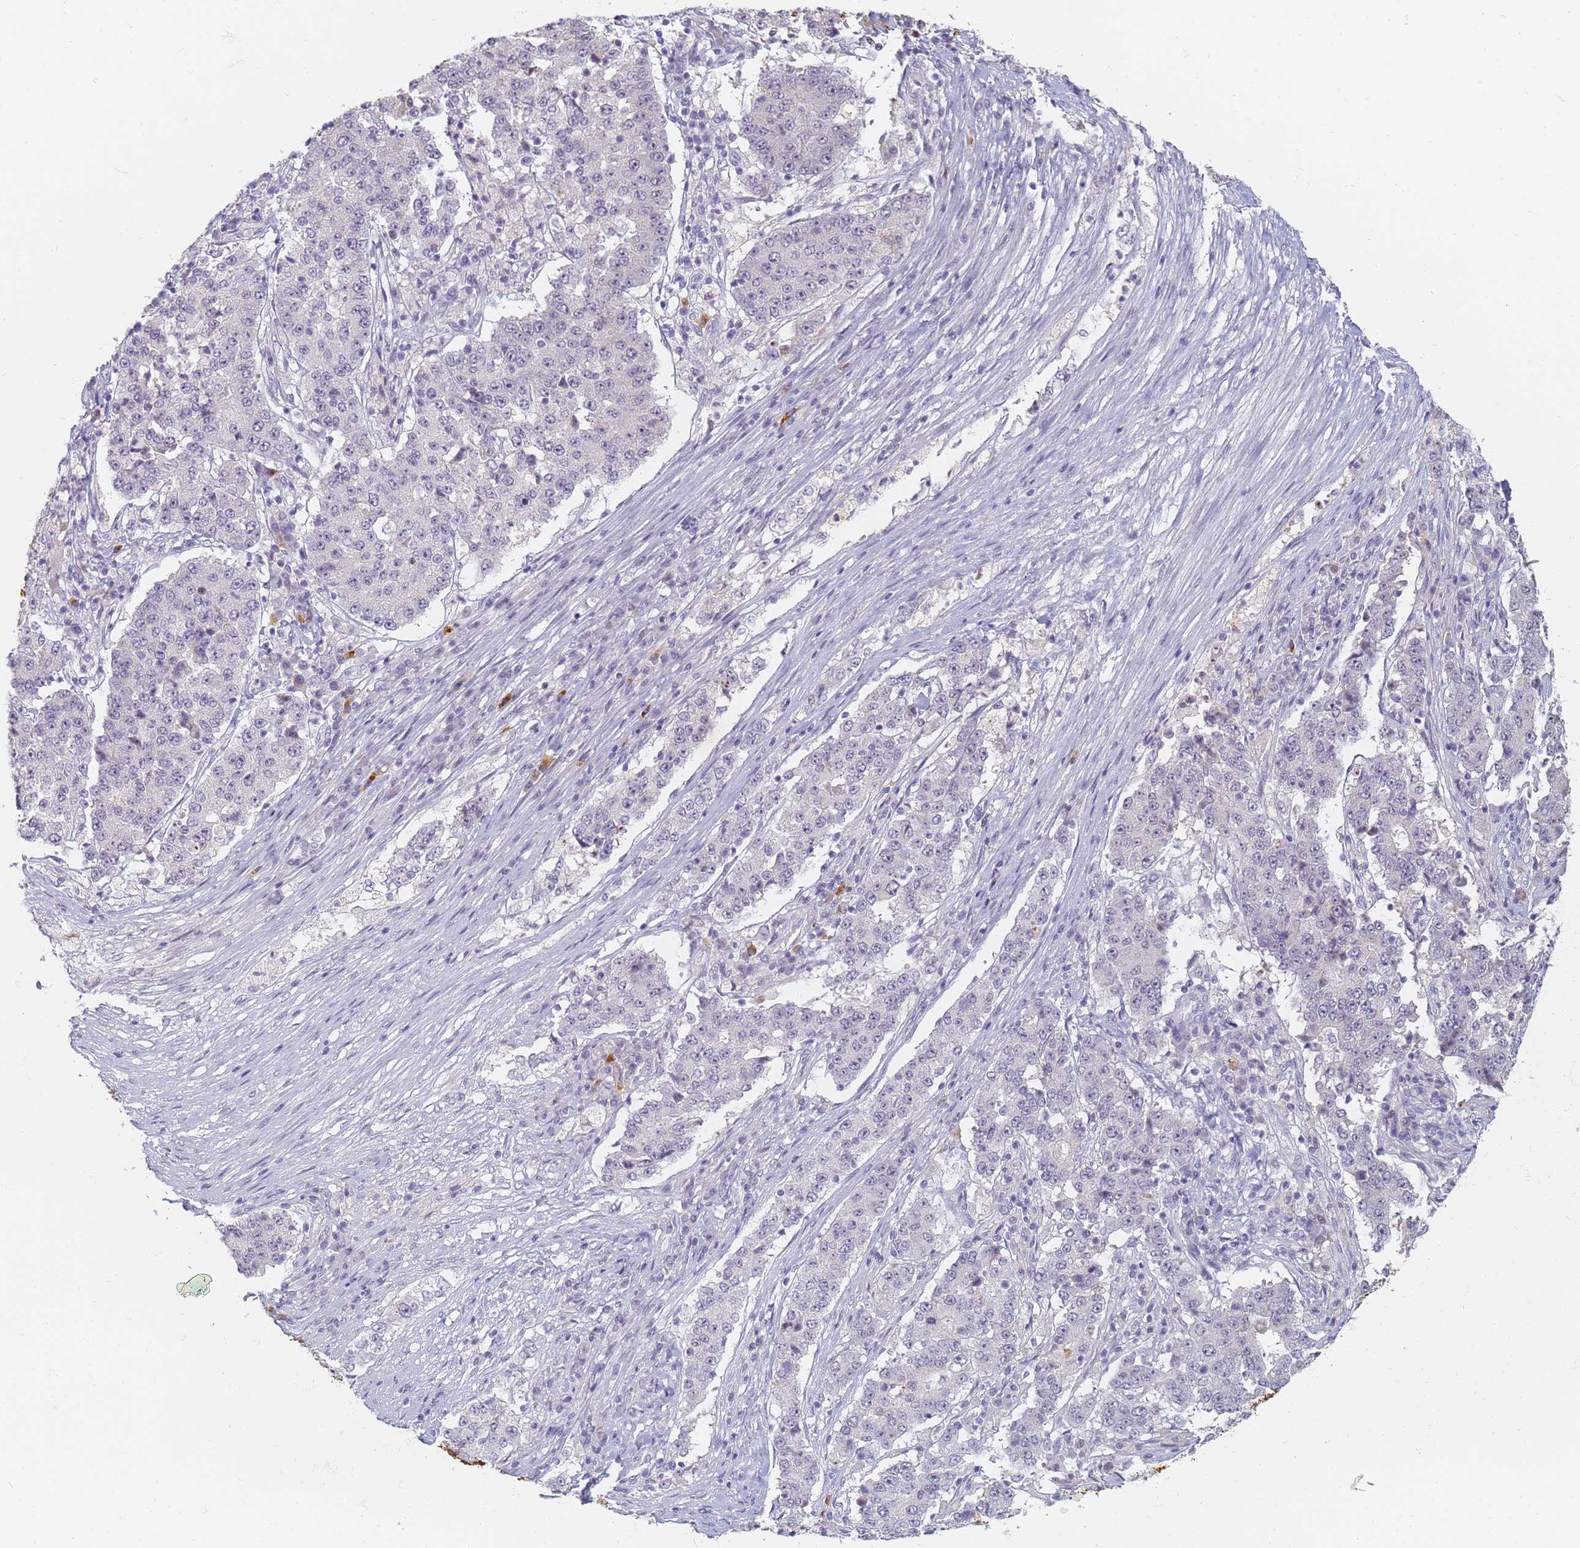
{"staining": {"intensity": "negative", "quantity": "none", "location": "none"}, "tissue": "stomach cancer", "cell_type": "Tumor cells", "image_type": "cancer", "snomed": [{"axis": "morphology", "description": "Adenocarcinoma, NOS"}, {"axis": "topography", "description": "Stomach"}], "caption": "There is no significant positivity in tumor cells of stomach cancer (adenocarcinoma). (DAB (3,3'-diaminobenzidine) immunohistochemistry visualized using brightfield microscopy, high magnification).", "gene": "SLC38A9", "patient": {"sex": "male", "age": 59}}